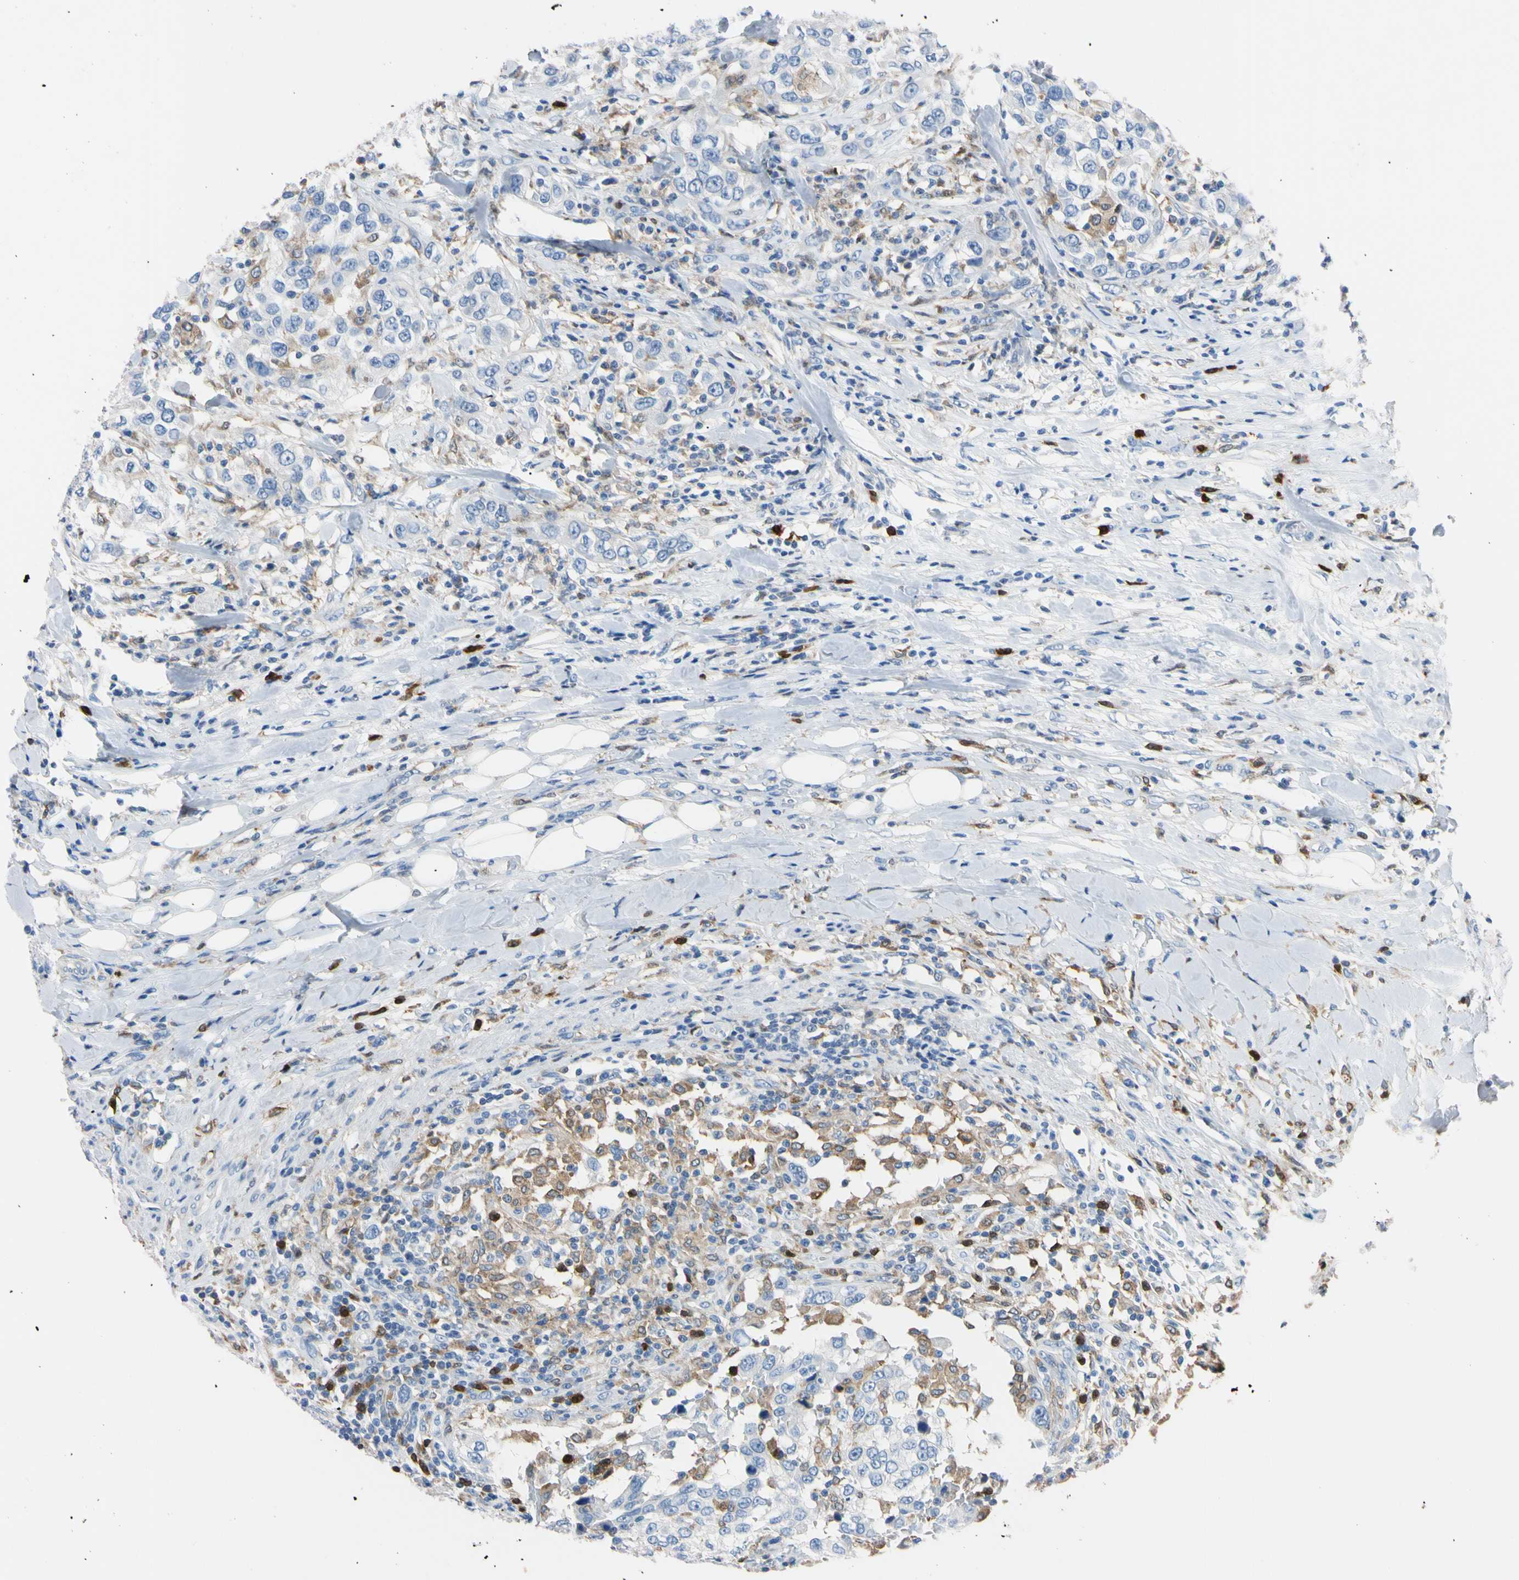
{"staining": {"intensity": "negative", "quantity": "none", "location": "none"}, "tissue": "urothelial cancer", "cell_type": "Tumor cells", "image_type": "cancer", "snomed": [{"axis": "morphology", "description": "Urothelial carcinoma, High grade"}, {"axis": "topography", "description": "Urinary bladder"}], "caption": "This is an IHC histopathology image of high-grade urothelial carcinoma. There is no staining in tumor cells.", "gene": "NCF4", "patient": {"sex": "female", "age": 80}}